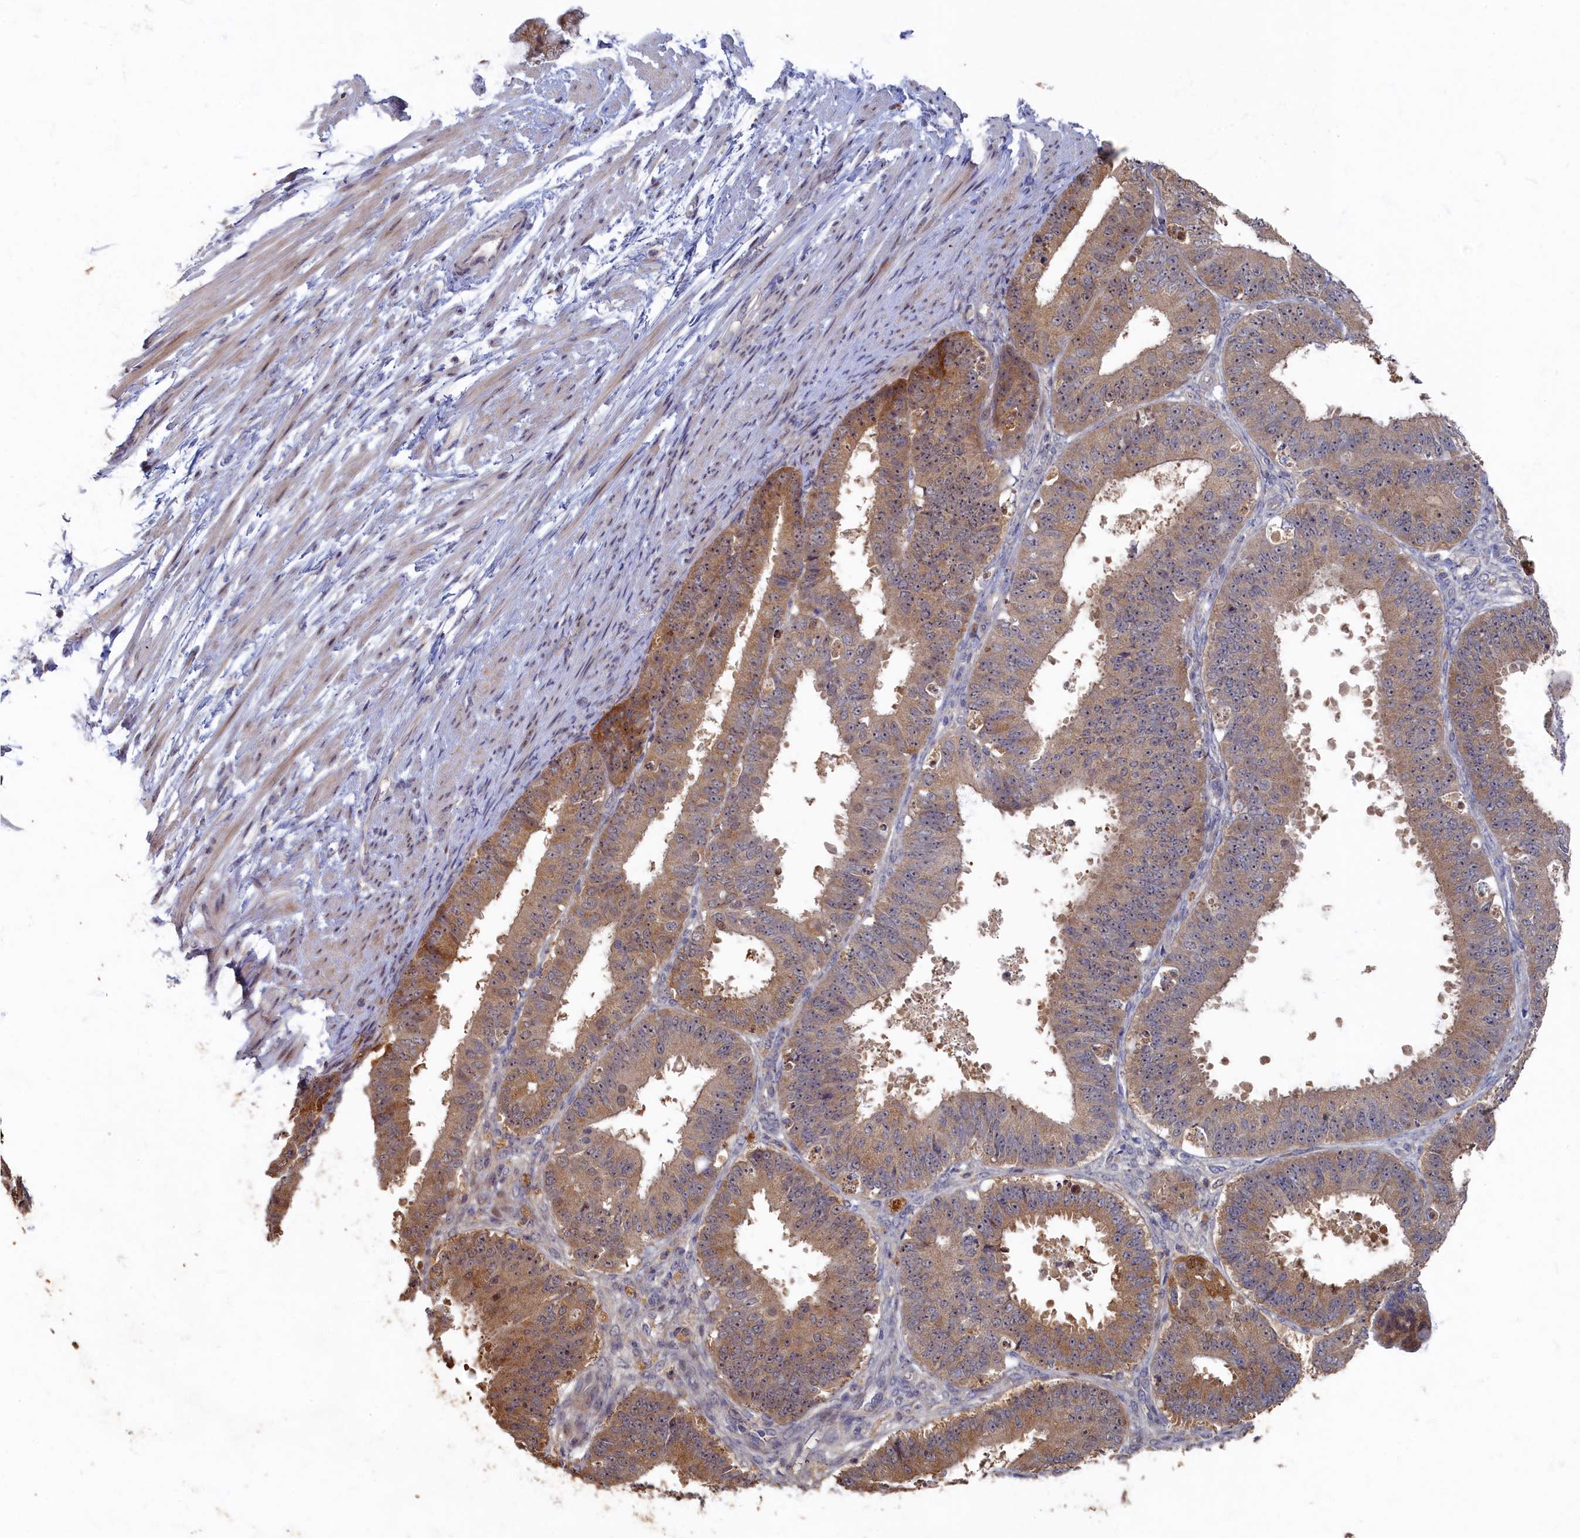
{"staining": {"intensity": "moderate", "quantity": ">75%", "location": "cytoplasmic/membranous,nuclear"}, "tissue": "ovarian cancer", "cell_type": "Tumor cells", "image_type": "cancer", "snomed": [{"axis": "morphology", "description": "Carcinoma, endometroid"}, {"axis": "topography", "description": "Appendix"}, {"axis": "topography", "description": "Ovary"}], "caption": "A micrograph showing moderate cytoplasmic/membranous and nuclear expression in approximately >75% of tumor cells in ovarian cancer (endometroid carcinoma), as visualized by brown immunohistochemical staining.", "gene": "HUNK", "patient": {"sex": "female", "age": 42}}